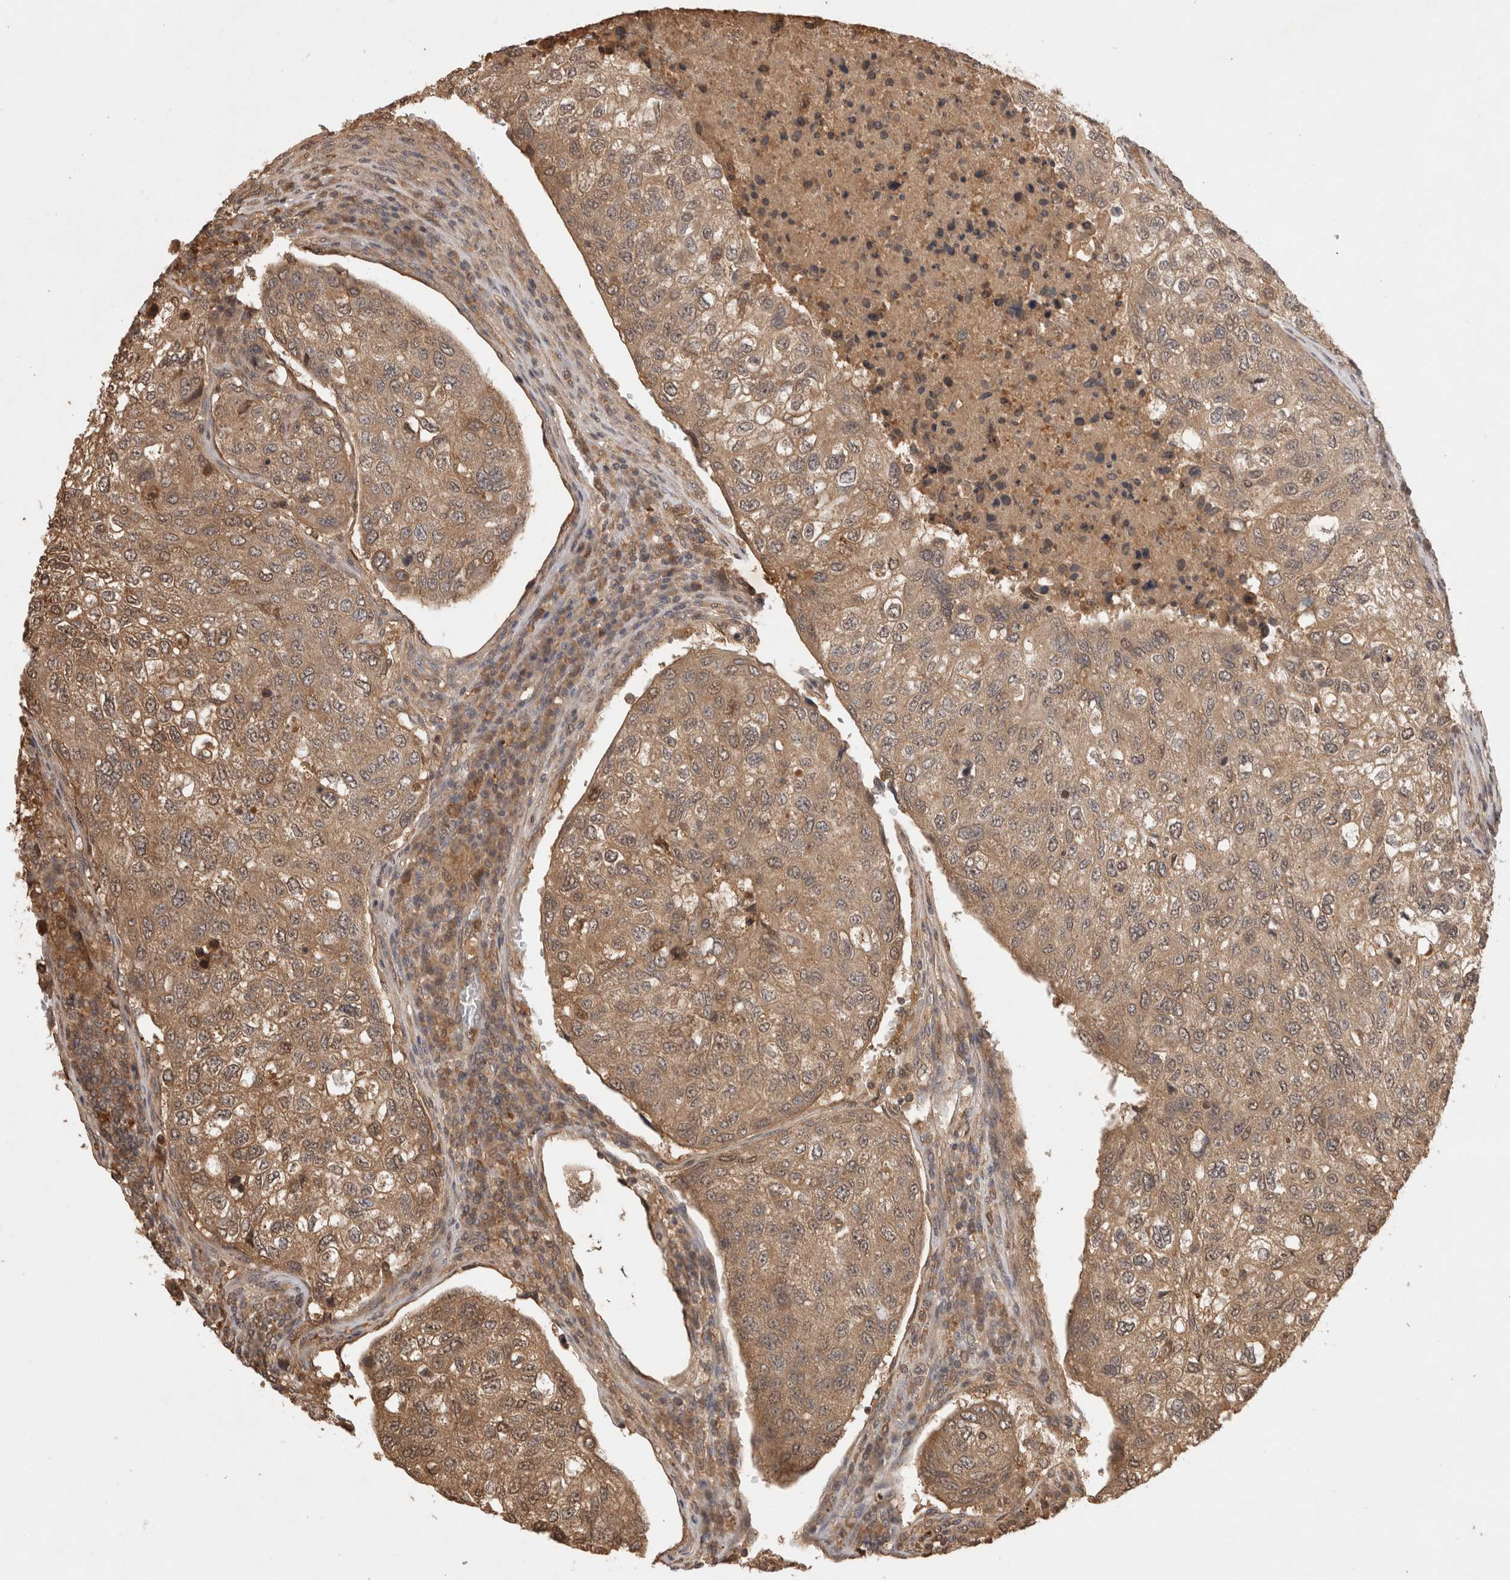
{"staining": {"intensity": "moderate", "quantity": ">75%", "location": "cytoplasmic/membranous"}, "tissue": "urothelial cancer", "cell_type": "Tumor cells", "image_type": "cancer", "snomed": [{"axis": "morphology", "description": "Urothelial carcinoma, High grade"}, {"axis": "topography", "description": "Lymph node"}, {"axis": "topography", "description": "Urinary bladder"}], "caption": "A histopathology image showing moderate cytoplasmic/membranous staining in about >75% of tumor cells in urothelial cancer, as visualized by brown immunohistochemical staining.", "gene": "PRMT3", "patient": {"sex": "male", "age": 51}}